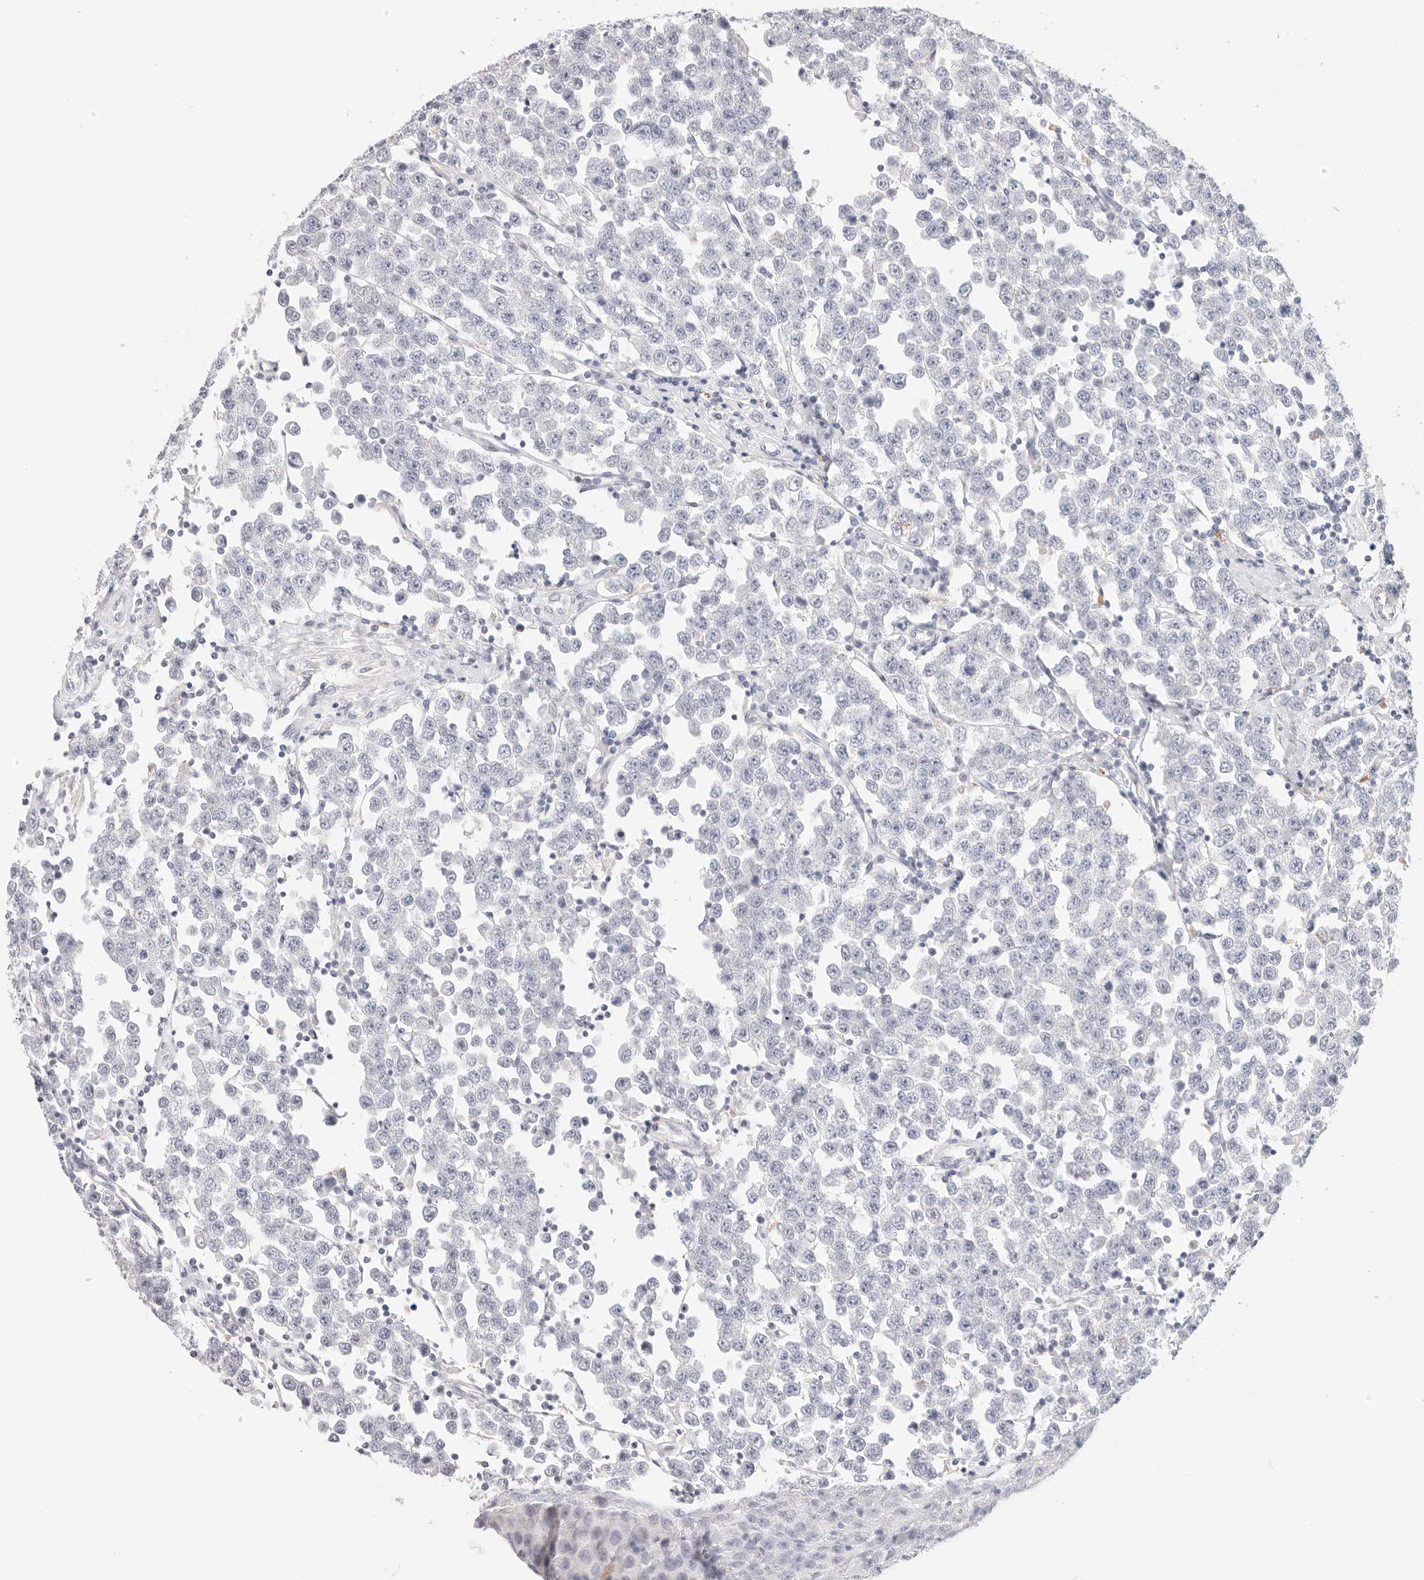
{"staining": {"intensity": "negative", "quantity": "none", "location": "none"}, "tissue": "testis cancer", "cell_type": "Tumor cells", "image_type": "cancer", "snomed": [{"axis": "morphology", "description": "Seminoma, NOS"}, {"axis": "topography", "description": "Testis"}], "caption": "This histopathology image is of seminoma (testis) stained with IHC to label a protein in brown with the nuclei are counter-stained blue. There is no positivity in tumor cells.", "gene": "STKLD1", "patient": {"sex": "male", "age": 28}}